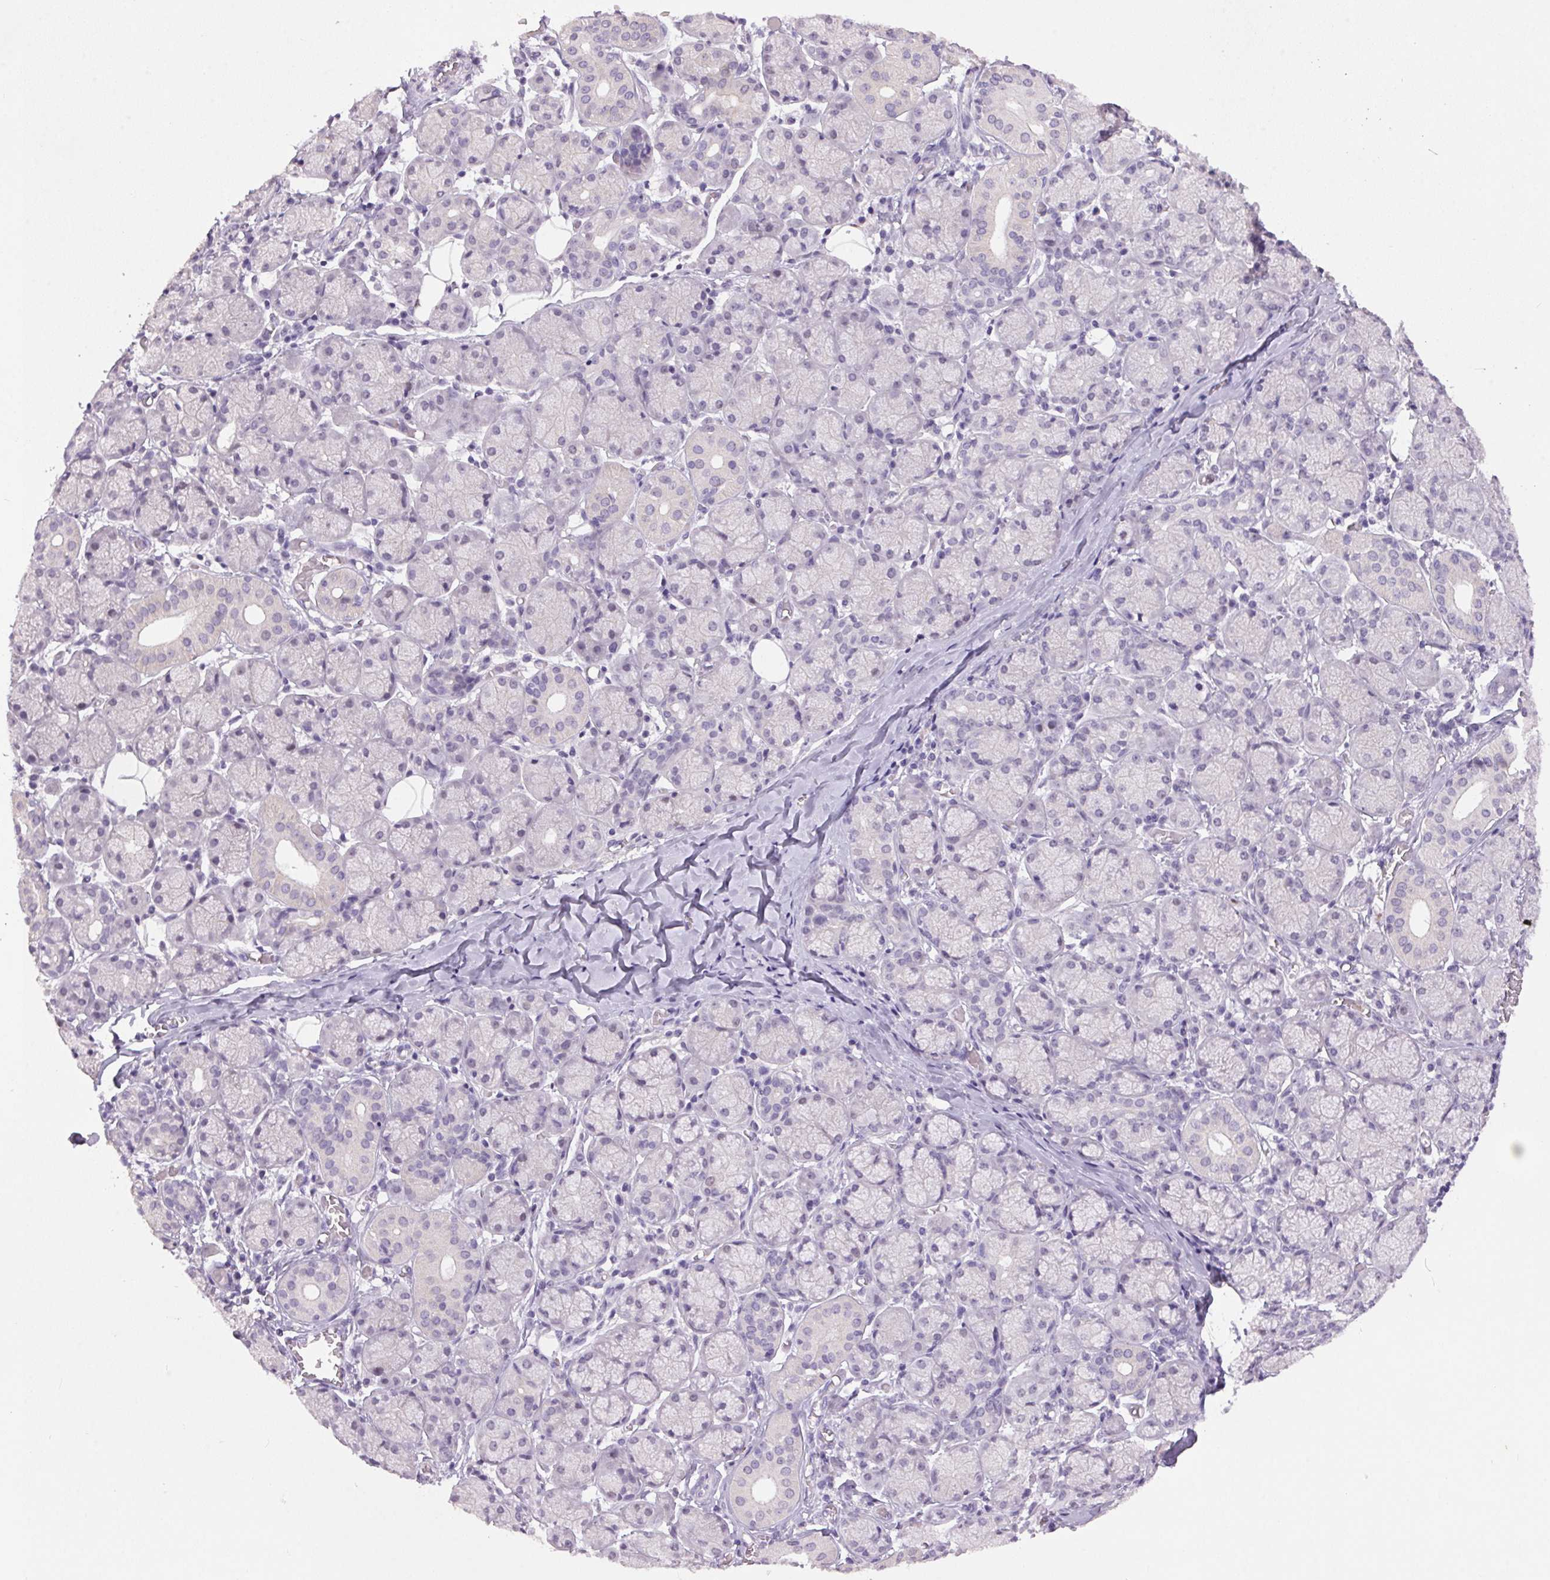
{"staining": {"intensity": "negative", "quantity": "none", "location": "none"}, "tissue": "salivary gland", "cell_type": "Glandular cells", "image_type": "normal", "snomed": [{"axis": "morphology", "description": "Normal tissue, NOS"}, {"axis": "topography", "description": "Salivary gland"}, {"axis": "topography", "description": "Peripheral nerve tissue"}], "caption": "Immunohistochemical staining of unremarkable human salivary gland reveals no significant expression in glandular cells.", "gene": "TRDN", "patient": {"sex": "female", "age": 24}}